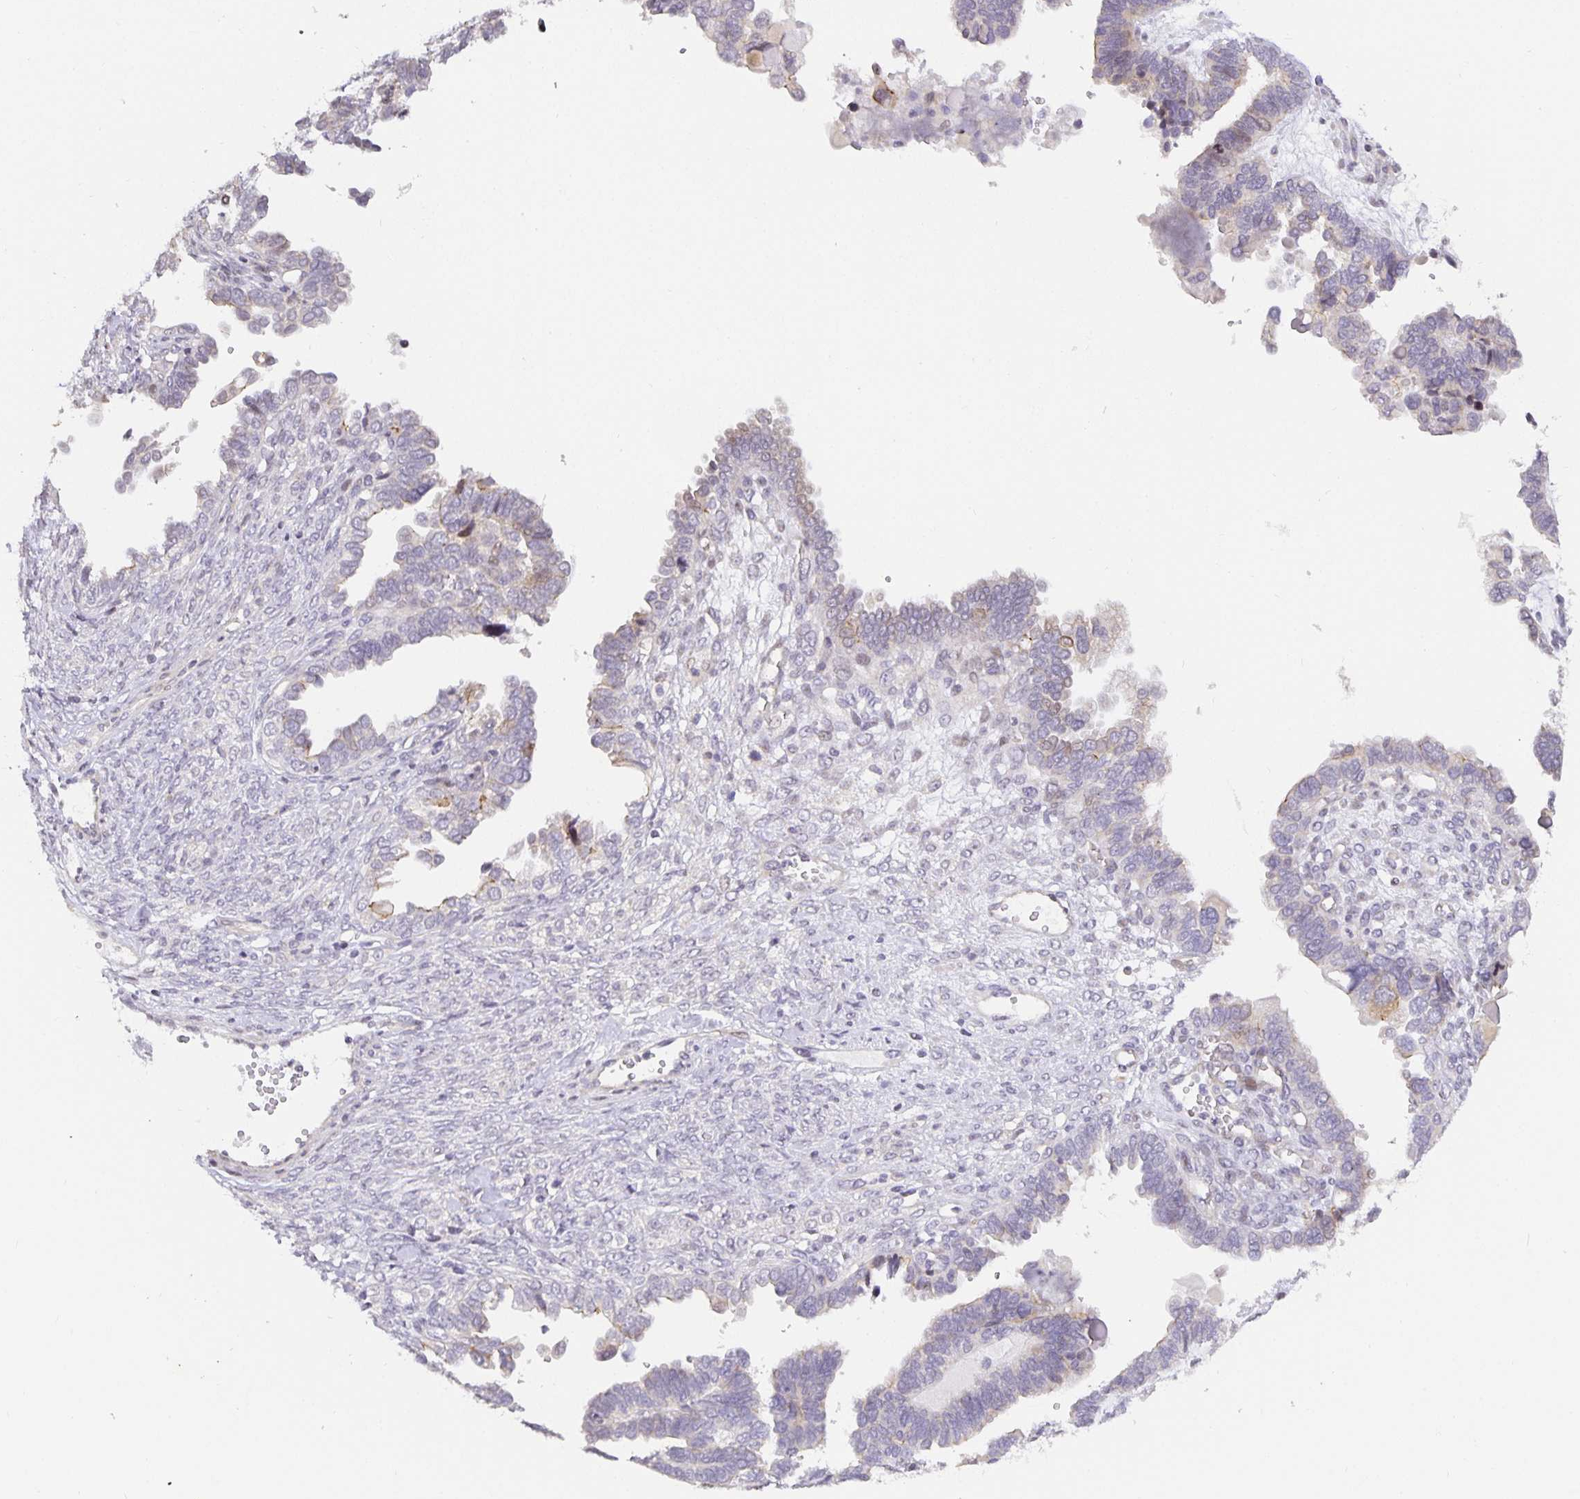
{"staining": {"intensity": "negative", "quantity": "none", "location": "none"}, "tissue": "ovarian cancer", "cell_type": "Tumor cells", "image_type": "cancer", "snomed": [{"axis": "morphology", "description": "Cystadenocarcinoma, serous, NOS"}, {"axis": "topography", "description": "Ovary"}], "caption": "A micrograph of serous cystadenocarcinoma (ovarian) stained for a protein demonstrates no brown staining in tumor cells.", "gene": "TJP3", "patient": {"sex": "female", "age": 51}}